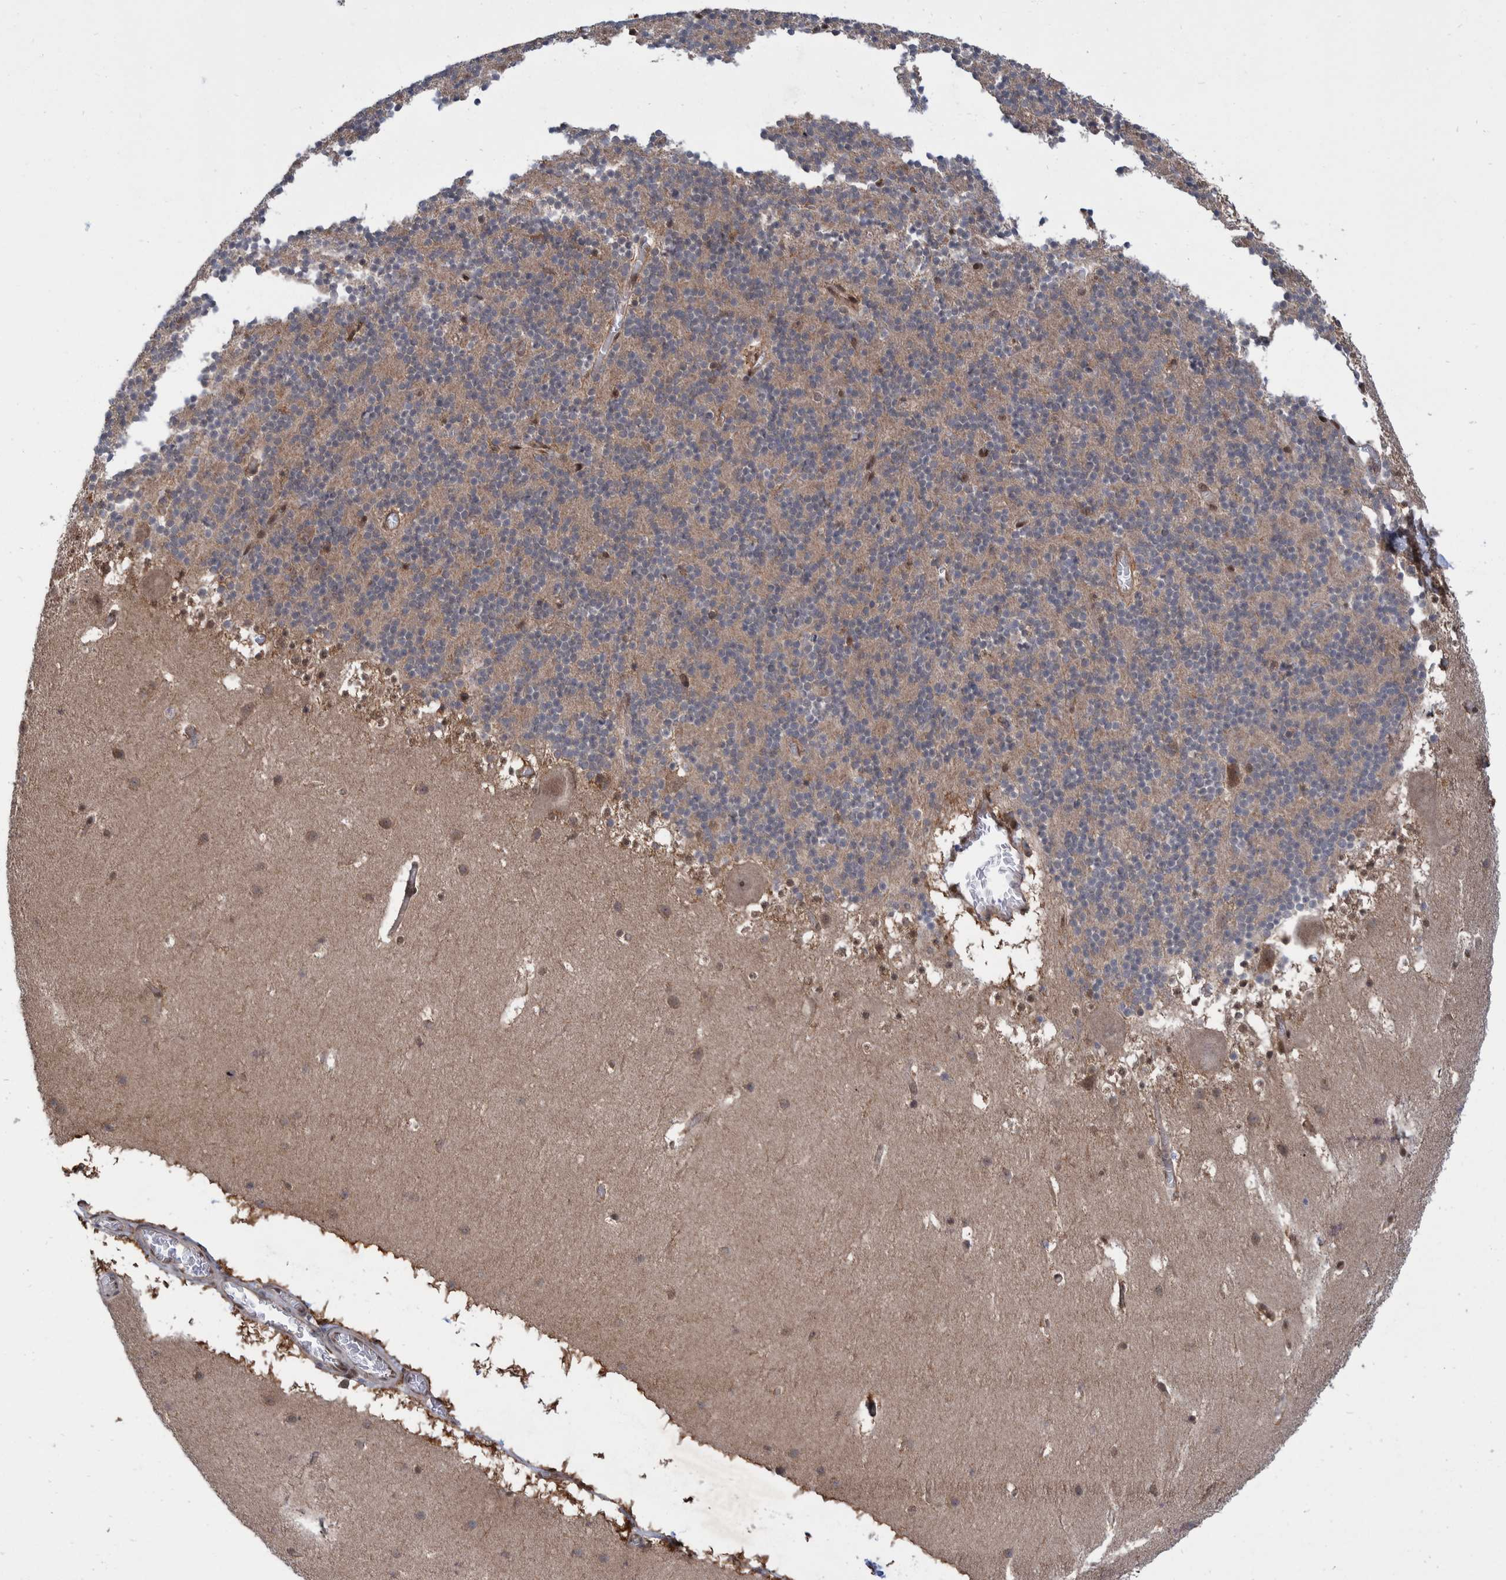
{"staining": {"intensity": "weak", "quantity": "25%-75%", "location": "cytoplasmic/membranous"}, "tissue": "cerebellum", "cell_type": "Cells in granular layer", "image_type": "normal", "snomed": [{"axis": "morphology", "description": "Normal tissue, NOS"}, {"axis": "topography", "description": "Cerebellum"}], "caption": "IHC staining of benign cerebellum, which exhibits low levels of weak cytoplasmic/membranous positivity in about 25%-75% of cells in granular layer indicating weak cytoplasmic/membranous protein positivity. The staining was performed using DAB (3,3'-diaminobenzidine) (brown) for protein detection and nuclei were counterstained in hematoxylin (blue).", "gene": "PLPBP", "patient": {"sex": "male", "age": 45}}